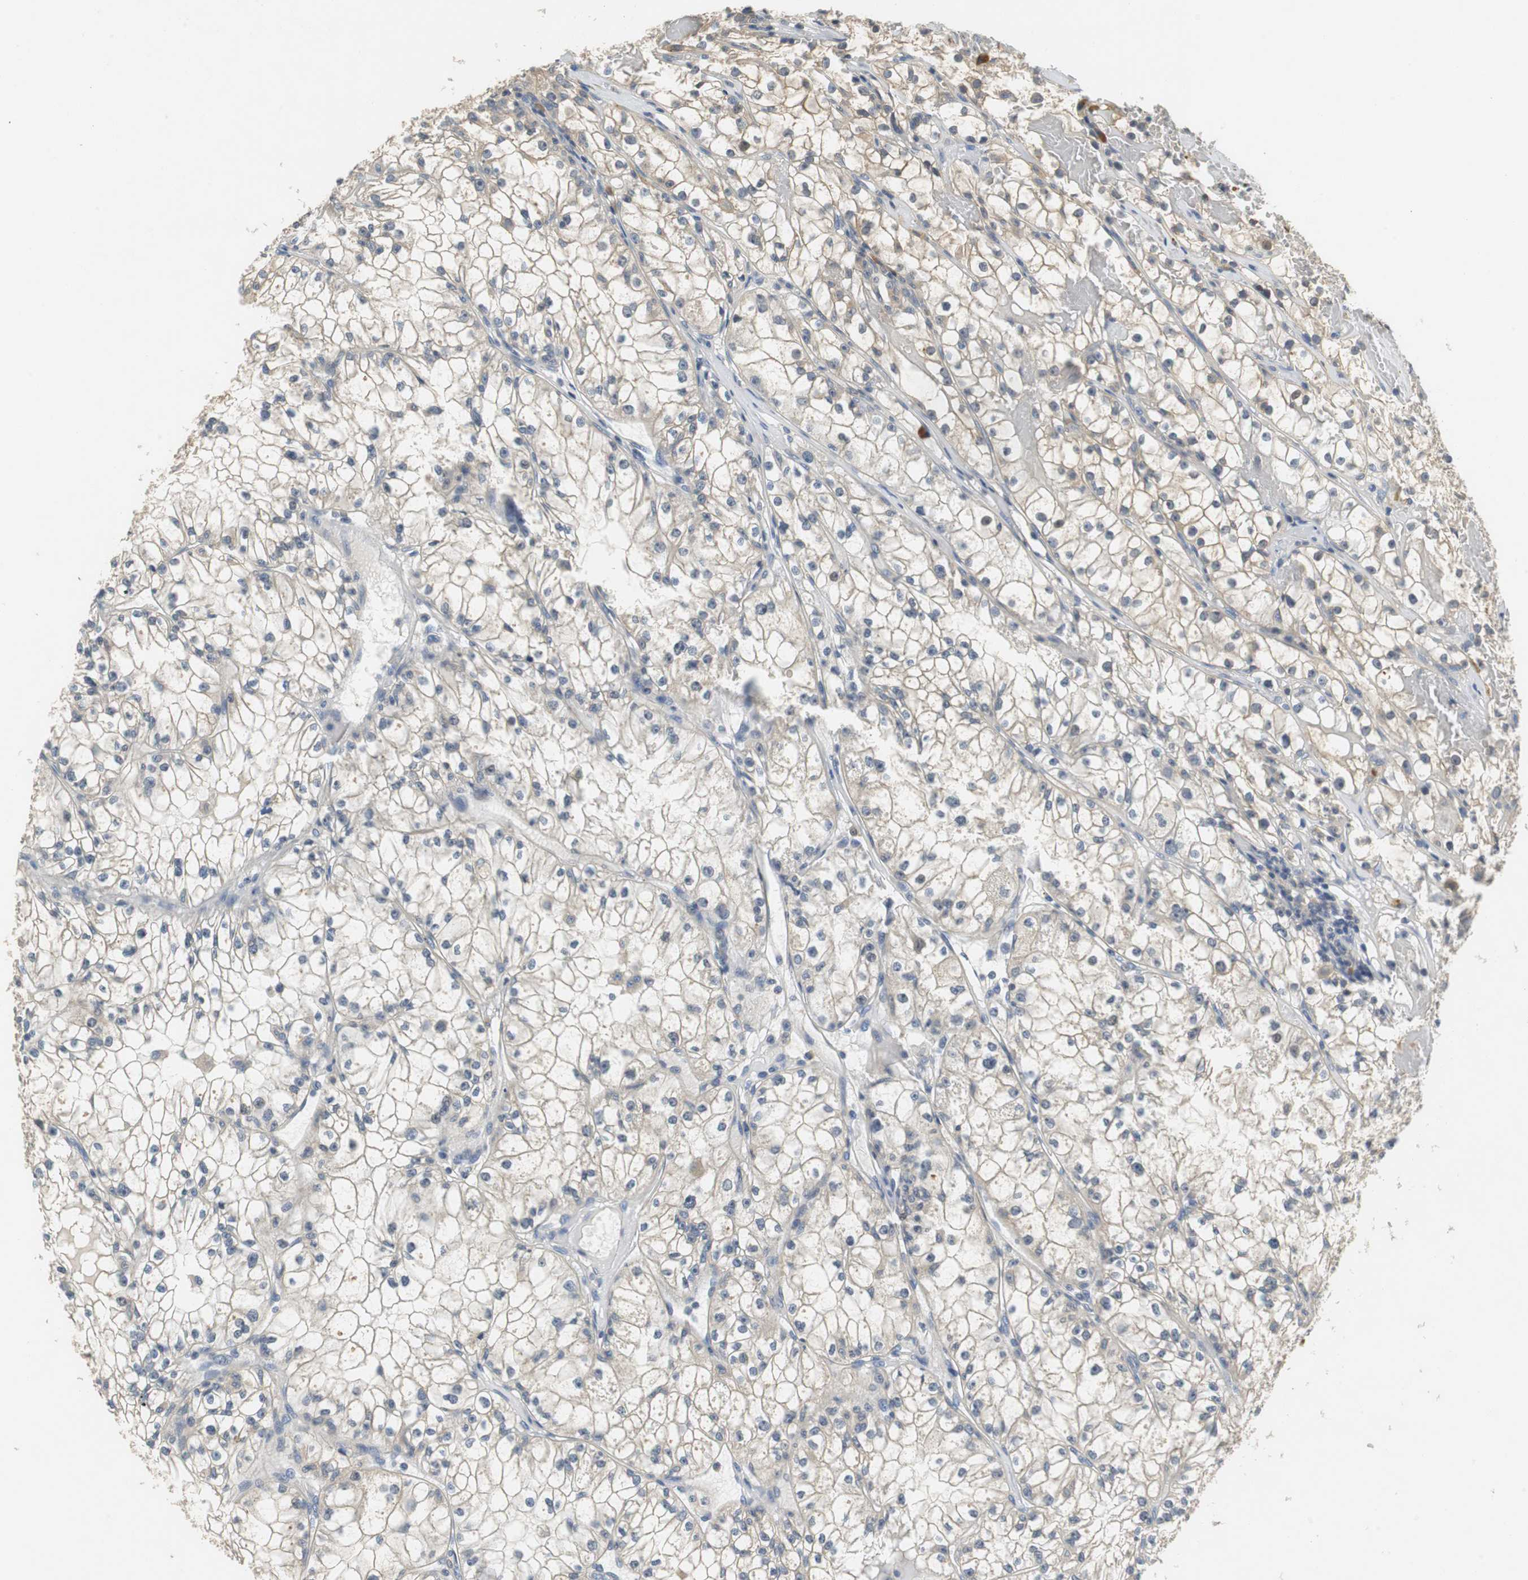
{"staining": {"intensity": "weak", "quantity": ">75%", "location": "cytoplasmic/membranous"}, "tissue": "renal cancer", "cell_type": "Tumor cells", "image_type": "cancer", "snomed": [{"axis": "morphology", "description": "Adenocarcinoma, NOS"}, {"axis": "topography", "description": "Kidney"}], "caption": "High-power microscopy captured an immunohistochemistry (IHC) micrograph of renal cancer (adenocarcinoma), revealing weak cytoplasmic/membranous positivity in about >75% of tumor cells.", "gene": "GLCCI1", "patient": {"sex": "male", "age": 56}}